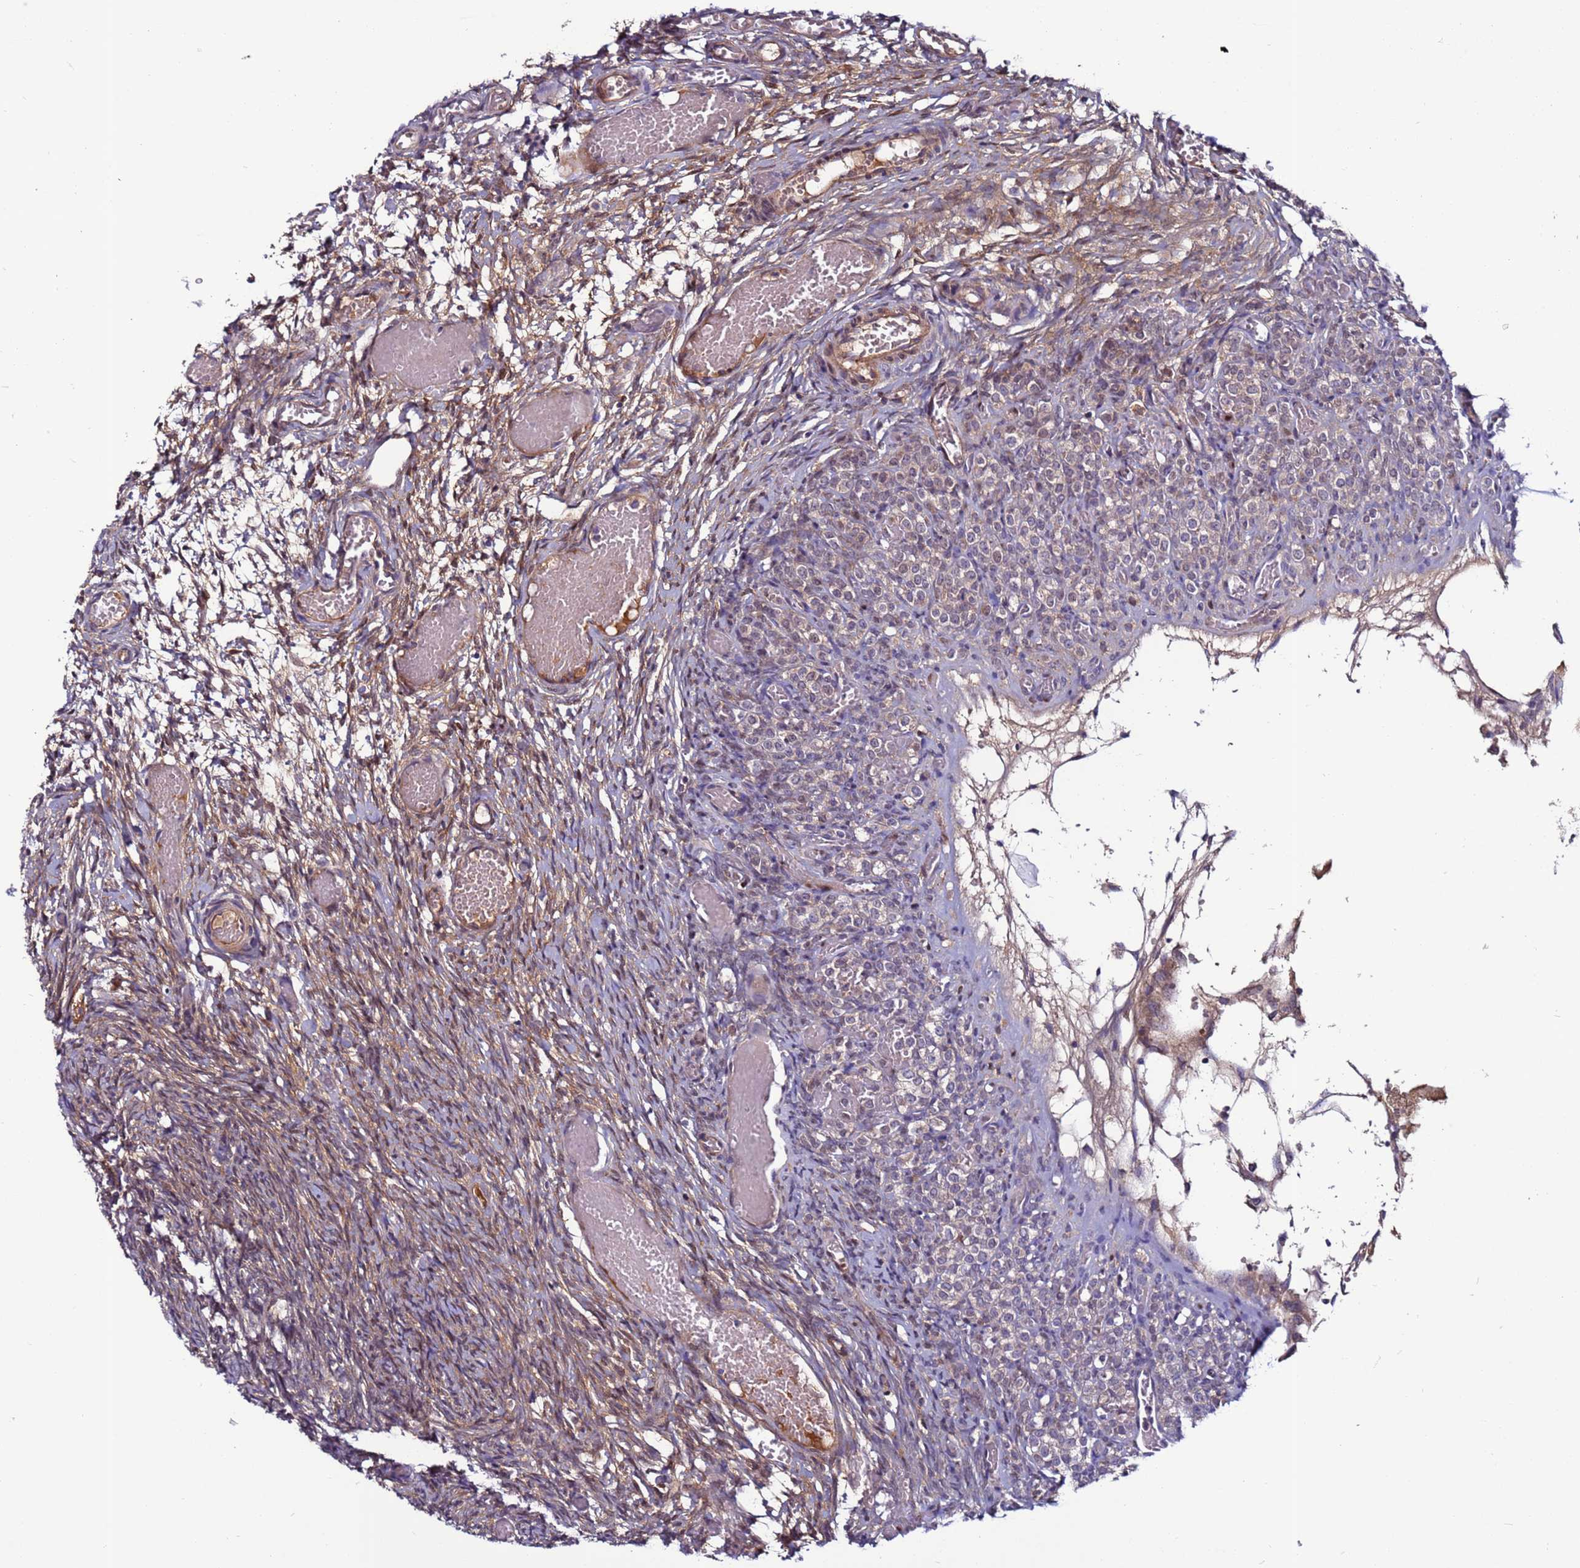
{"staining": {"intensity": "weak", "quantity": "25%-75%", "location": "cytoplasmic/membranous"}, "tissue": "ovary", "cell_type": "Ovarian stroma cells", "image_type": "normal", "snomed": [{"axis": "morphology", "description": "Adenocarcinoma, NOS"}, {"axis": "topography", "description": "Endometrium"}], "caption": "IHC of benign ovary reveals low levels of weak cytoplasmic/membranous positivity in approximately 25%-75% of ovarian stroma cells.", "gene": "C8G", "patient": {"sex": "female", "age": 32}}